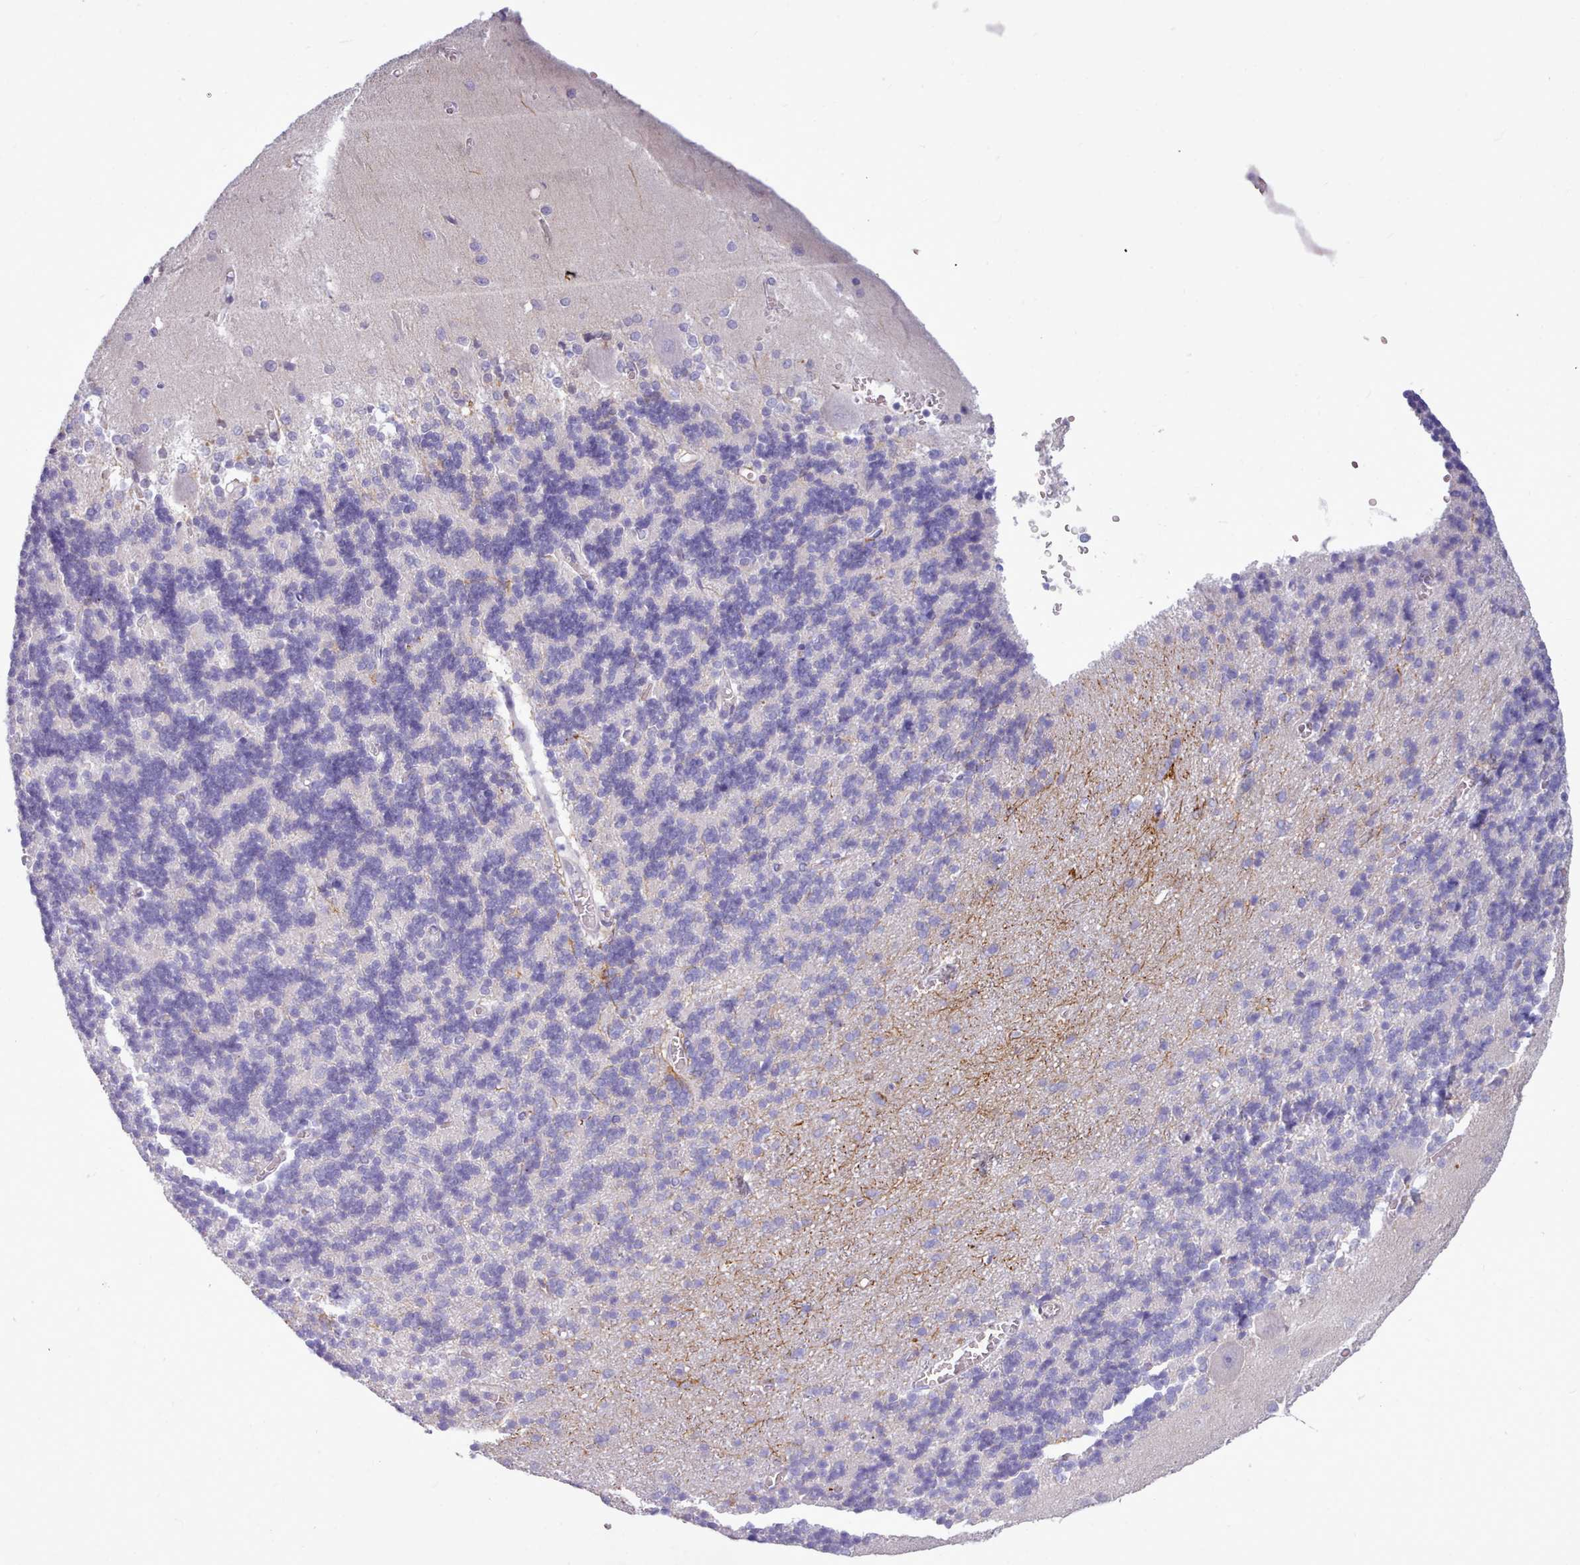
{"staining": {"intensity": "negative", "quantity": "none", "location": "none"}, "tissue": "cerebellum", "cell_type": "Cells in granular layer", "image_type": "normal", "snomed": [{"axis": "morphology", "description": "Normal tissue, NOS"}, {"axis": "topography", "description": "Cerebellum"}], "caption": "This is a image of immunohistochemistry staining of normal cerebellum, which shows no expression in cells in granular layer. (Brightfield microscopy of DAB IHC at high magnification).", "gene": "NKX1", "patient": {"sex": "male", "age": 37}}